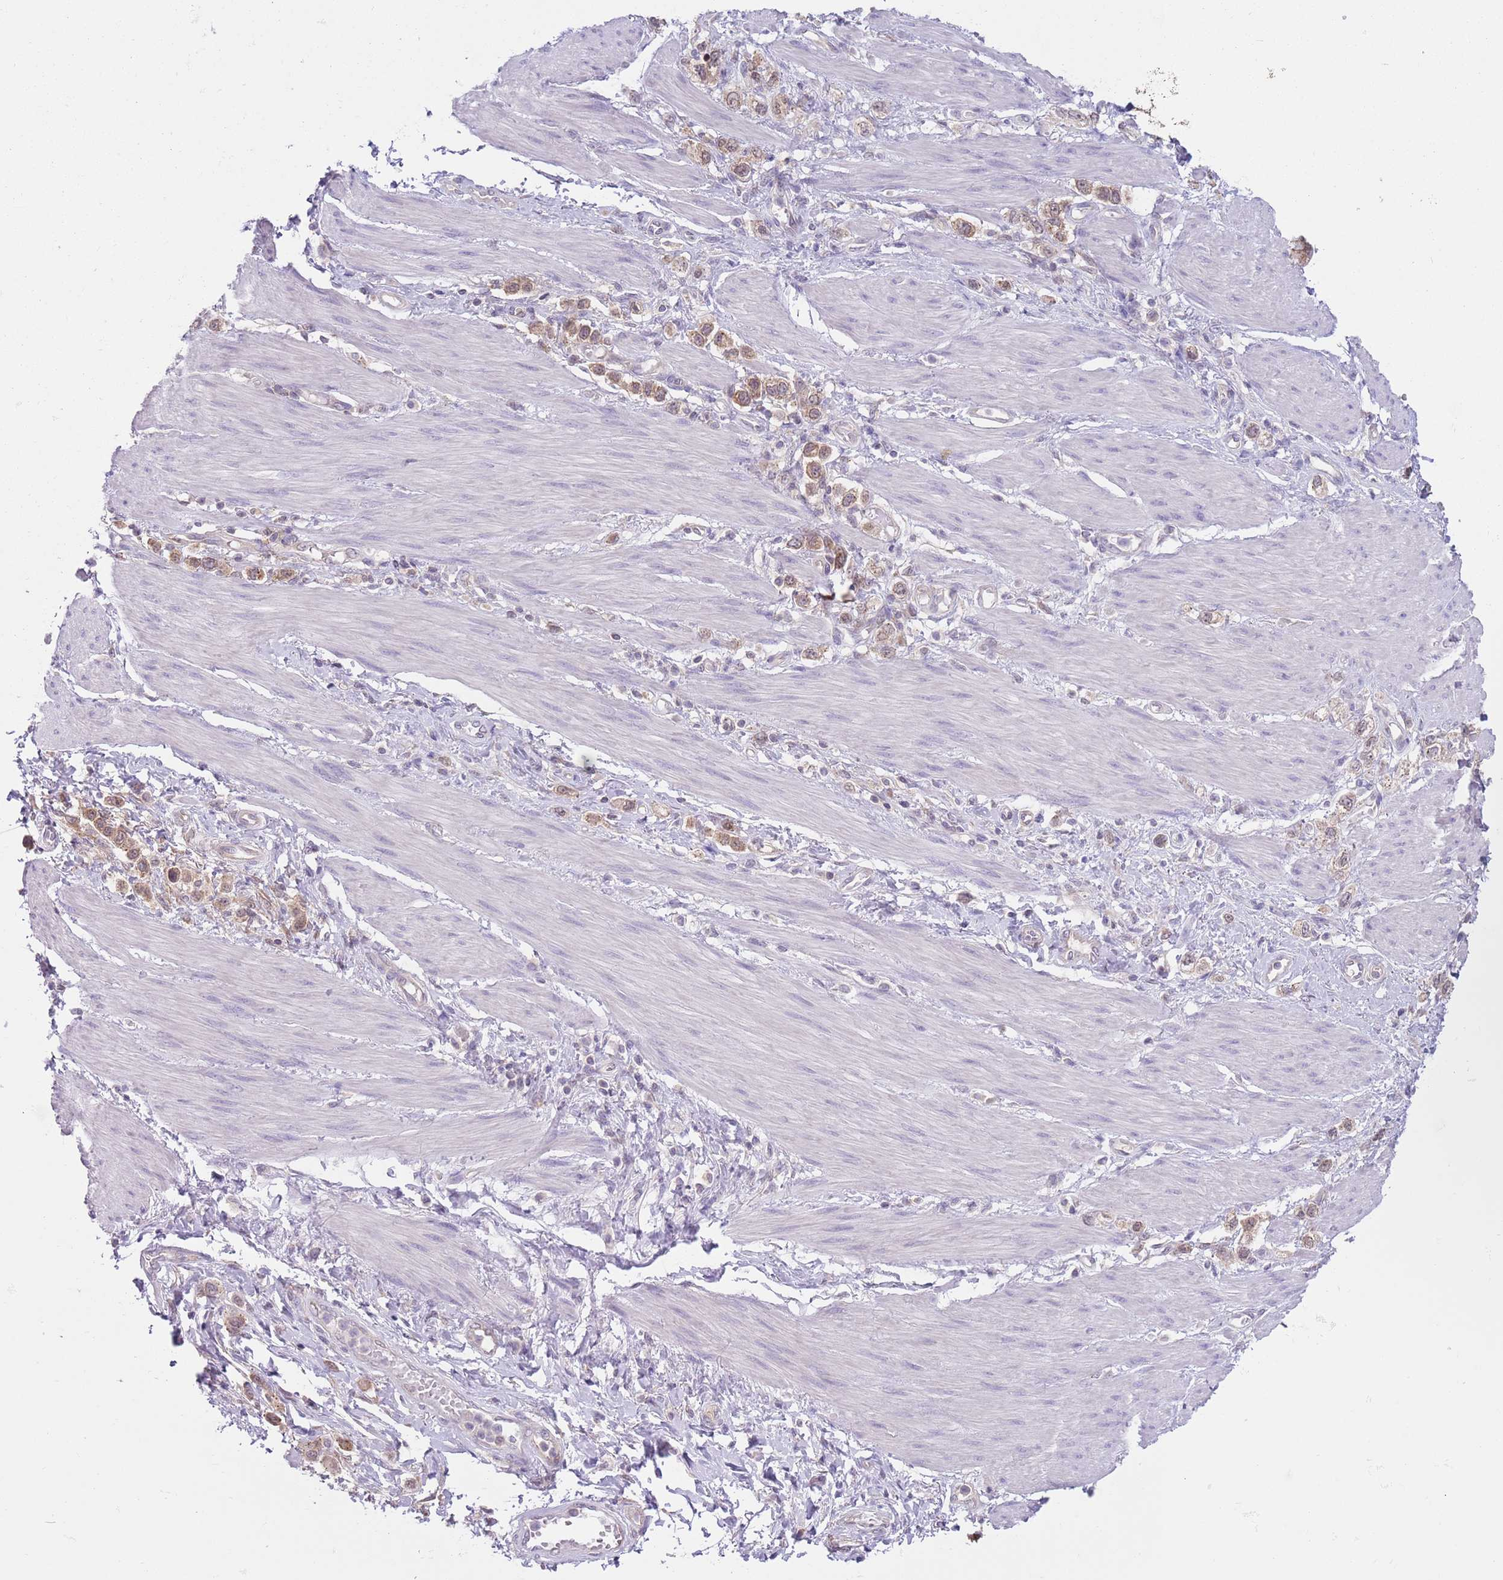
{"staining": {"intensity": "weak", "quantity": ">75%", "location": "cytoplasmic/membranous"}, "tissue": "stomach cancer", "cell_type": "Tumor cells", "image_type": "cancer", "snomed": [{"axis": "morphology", "description": "Adenocarcinoma, NOS"}, {"axis": "topography", "description": "Stomach"}], "caption": "The histopathology image displays a brown stain indicating the presence of a protein in the cytoplasmic/membranous of tumor cells in adenocarcinoma (stomach).", "gene": "COPE", "patient": {"sex": "female", "age": 65}}